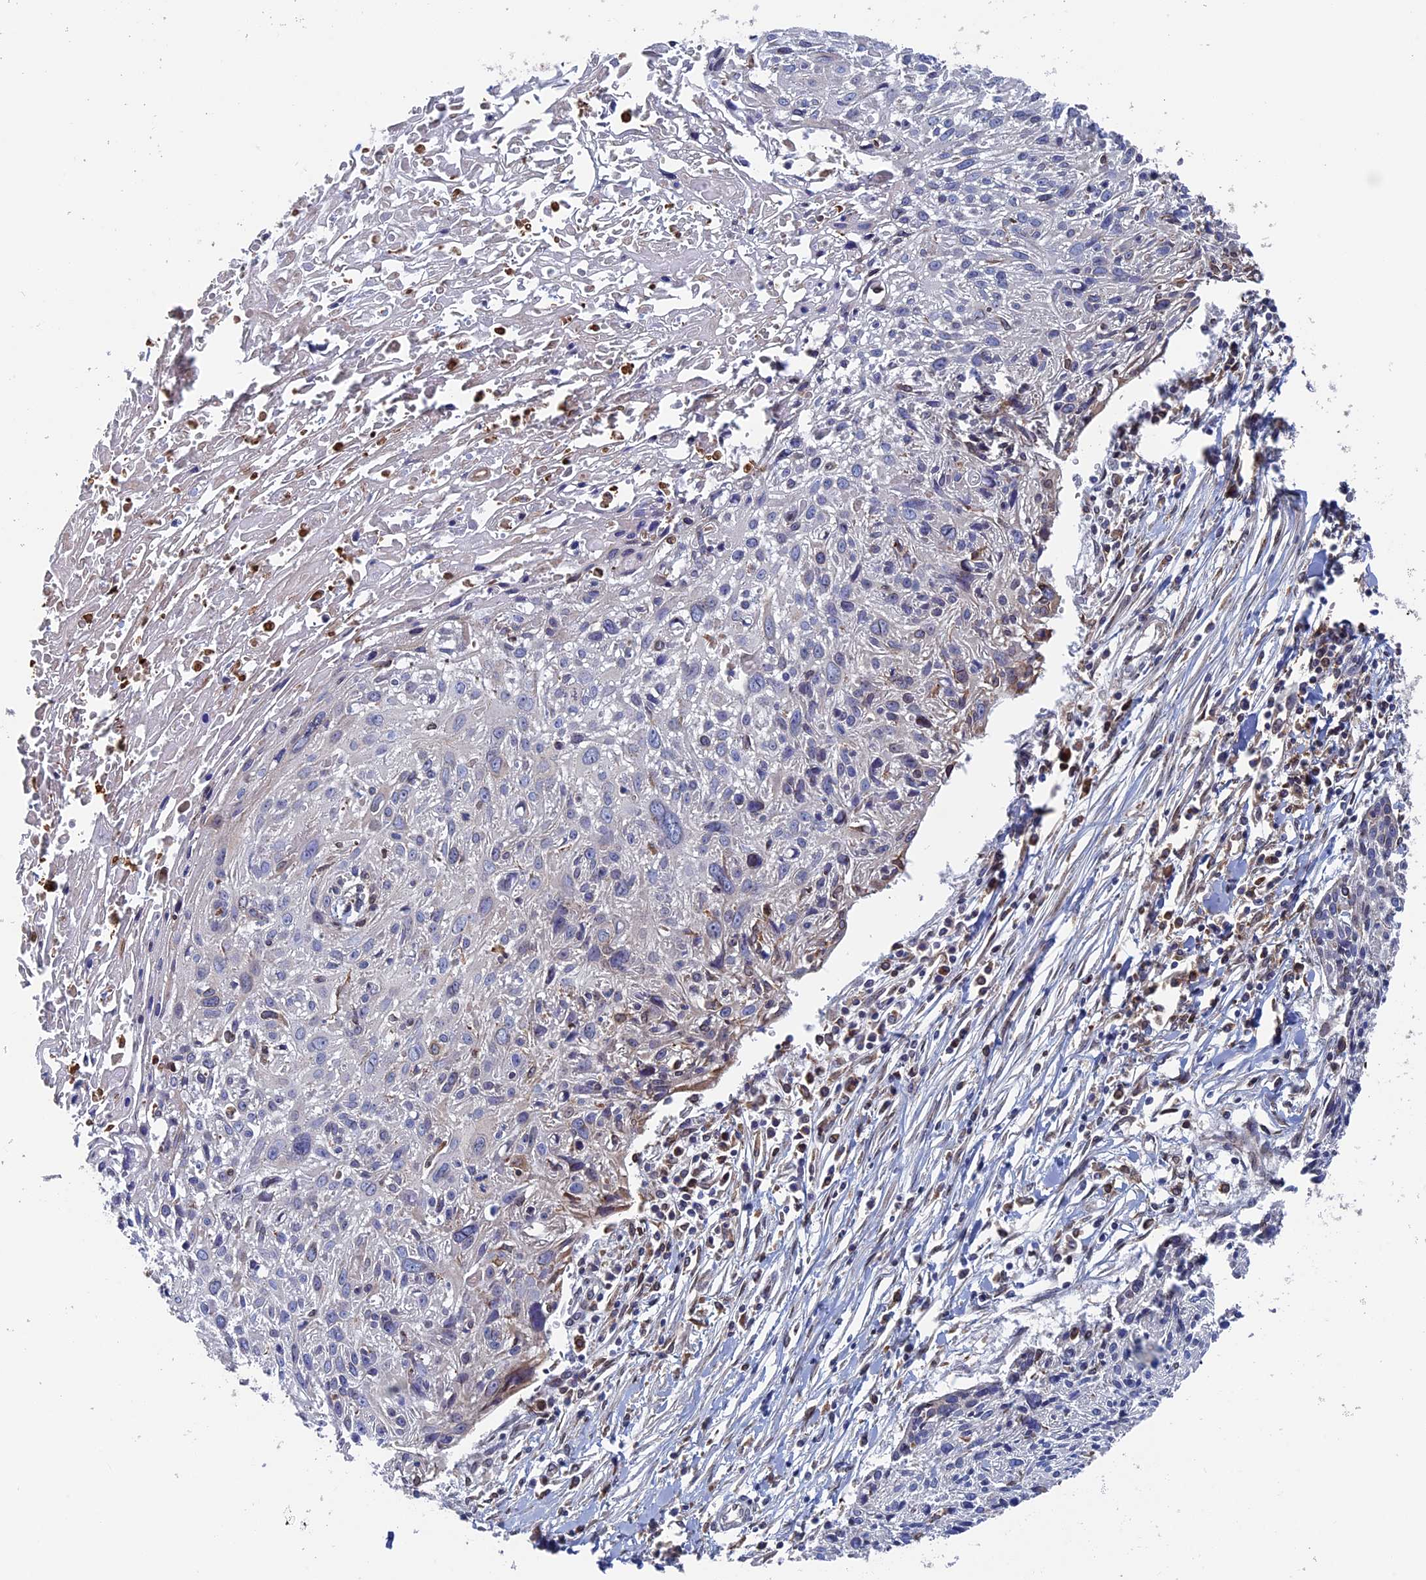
{"staining": {"intensity": "negative", "quantity": "none", "location": "none"}, "tissue": "cervical cancer", "cell_type": "Tumor cells", "image_type": "cancer", "snomed": [{"axis": "morphology", "description": "Squamous cell carcinoma, NOS"}, {"axis": "topography", "description": "Cervix"}], "caption": "Tumor cells show no significant expression in cervical squamous cell carcinoma. (DAB (3,3'-diaminobenzidine) IHC with hematoxylin counter stain).", "gene": "RPUSD1", "patient": {"sex": "female", "age": 51}}